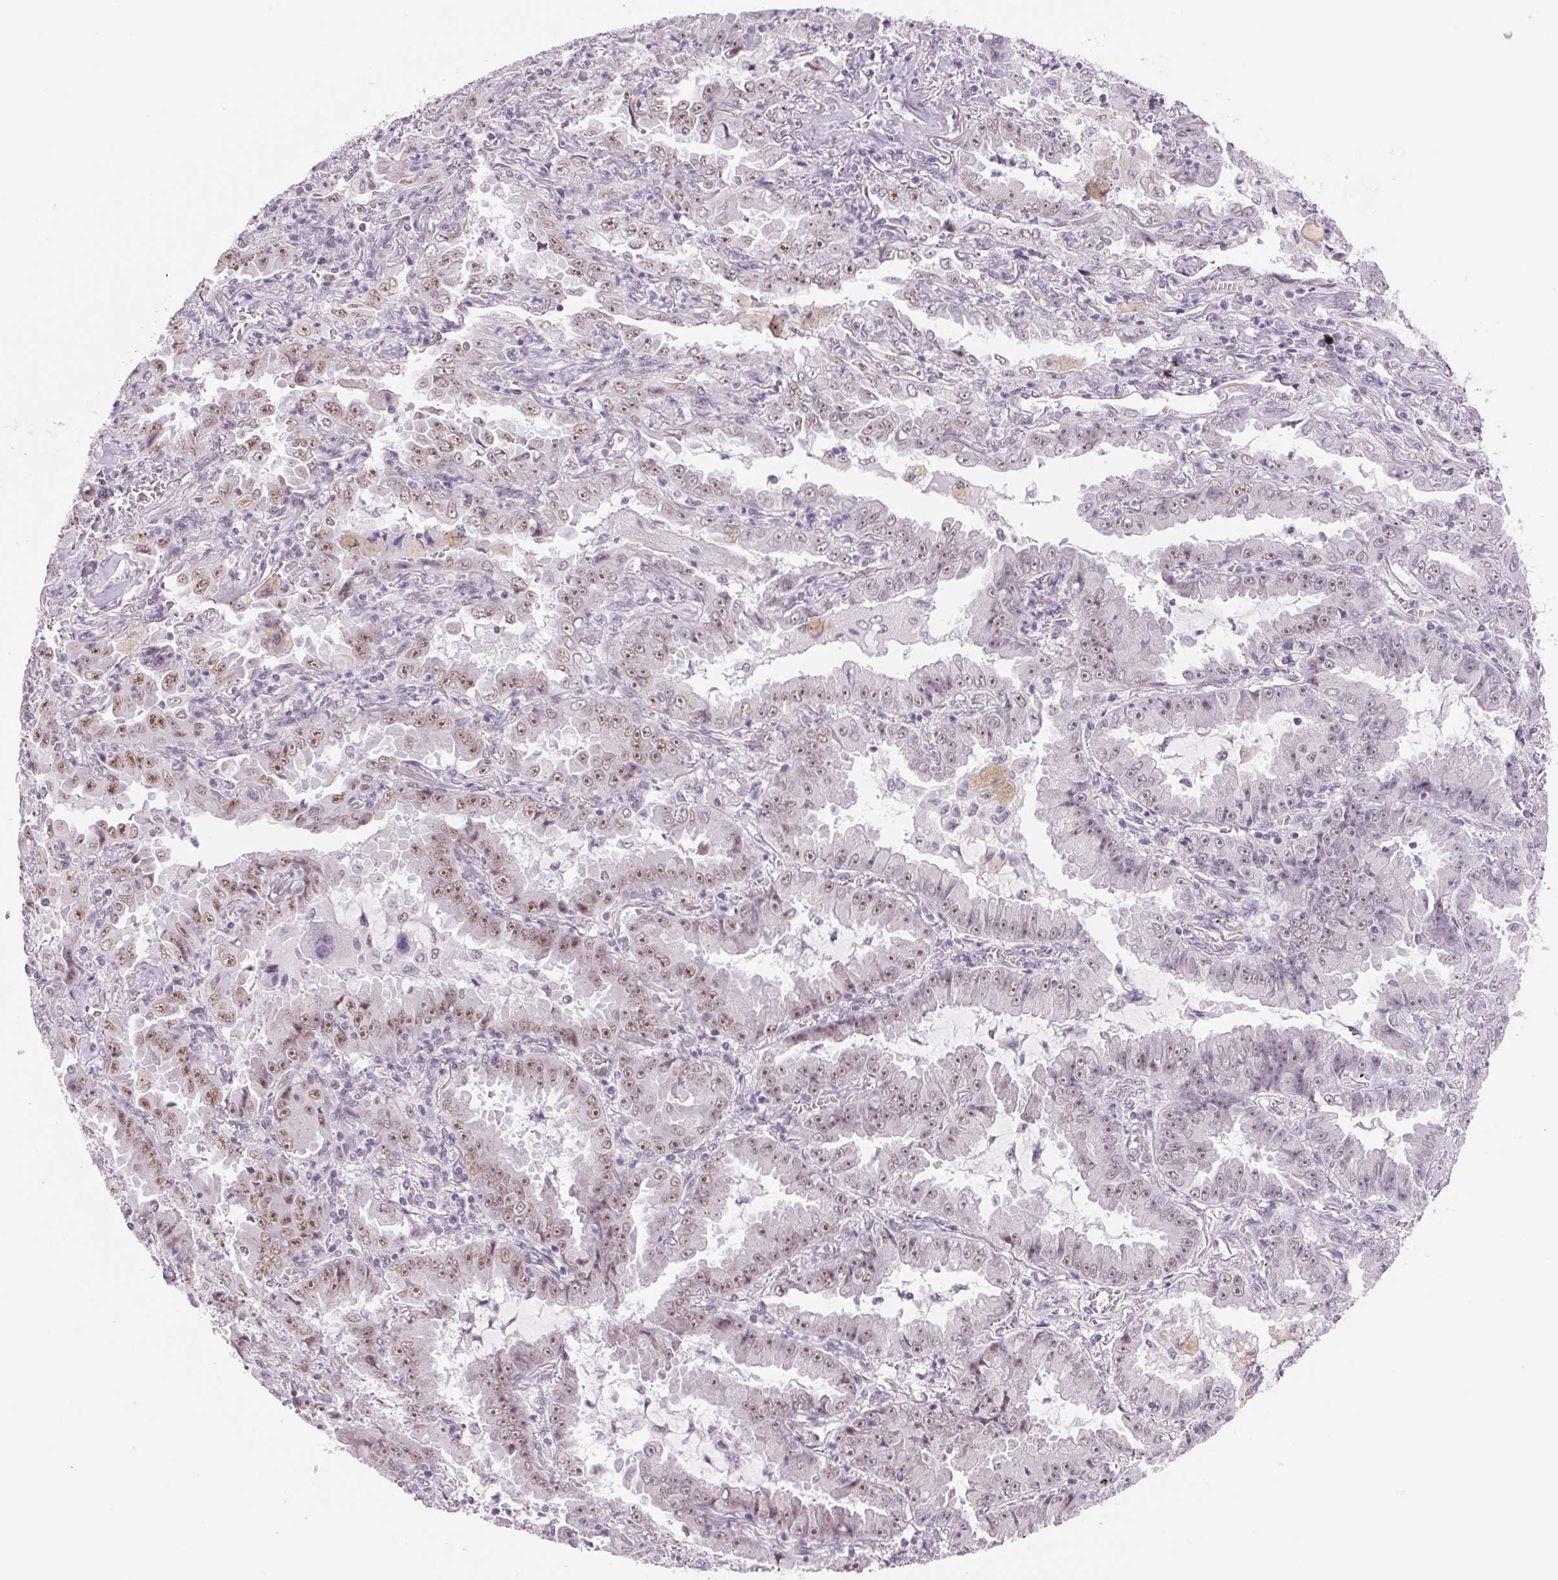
{"staining": {"intensity": "moderate", "quantity": "<25%", "location": "nuclear"}, "tissue": "lung cancer", "cell_type": "Tumor cells", "image_type": "cancer", "snomed": [{"axis": "morphology", "description": "Adenocarcinoma, NOS"}, {"axis": "topography", "description": "Lung"}], "caption": "A low amount of moderate nuclear staining is seen in about <25% of tumor cells in lung cancer tissue.", "gene": "ZC3H14", "patient": {"sex": "female", "age": 52}}